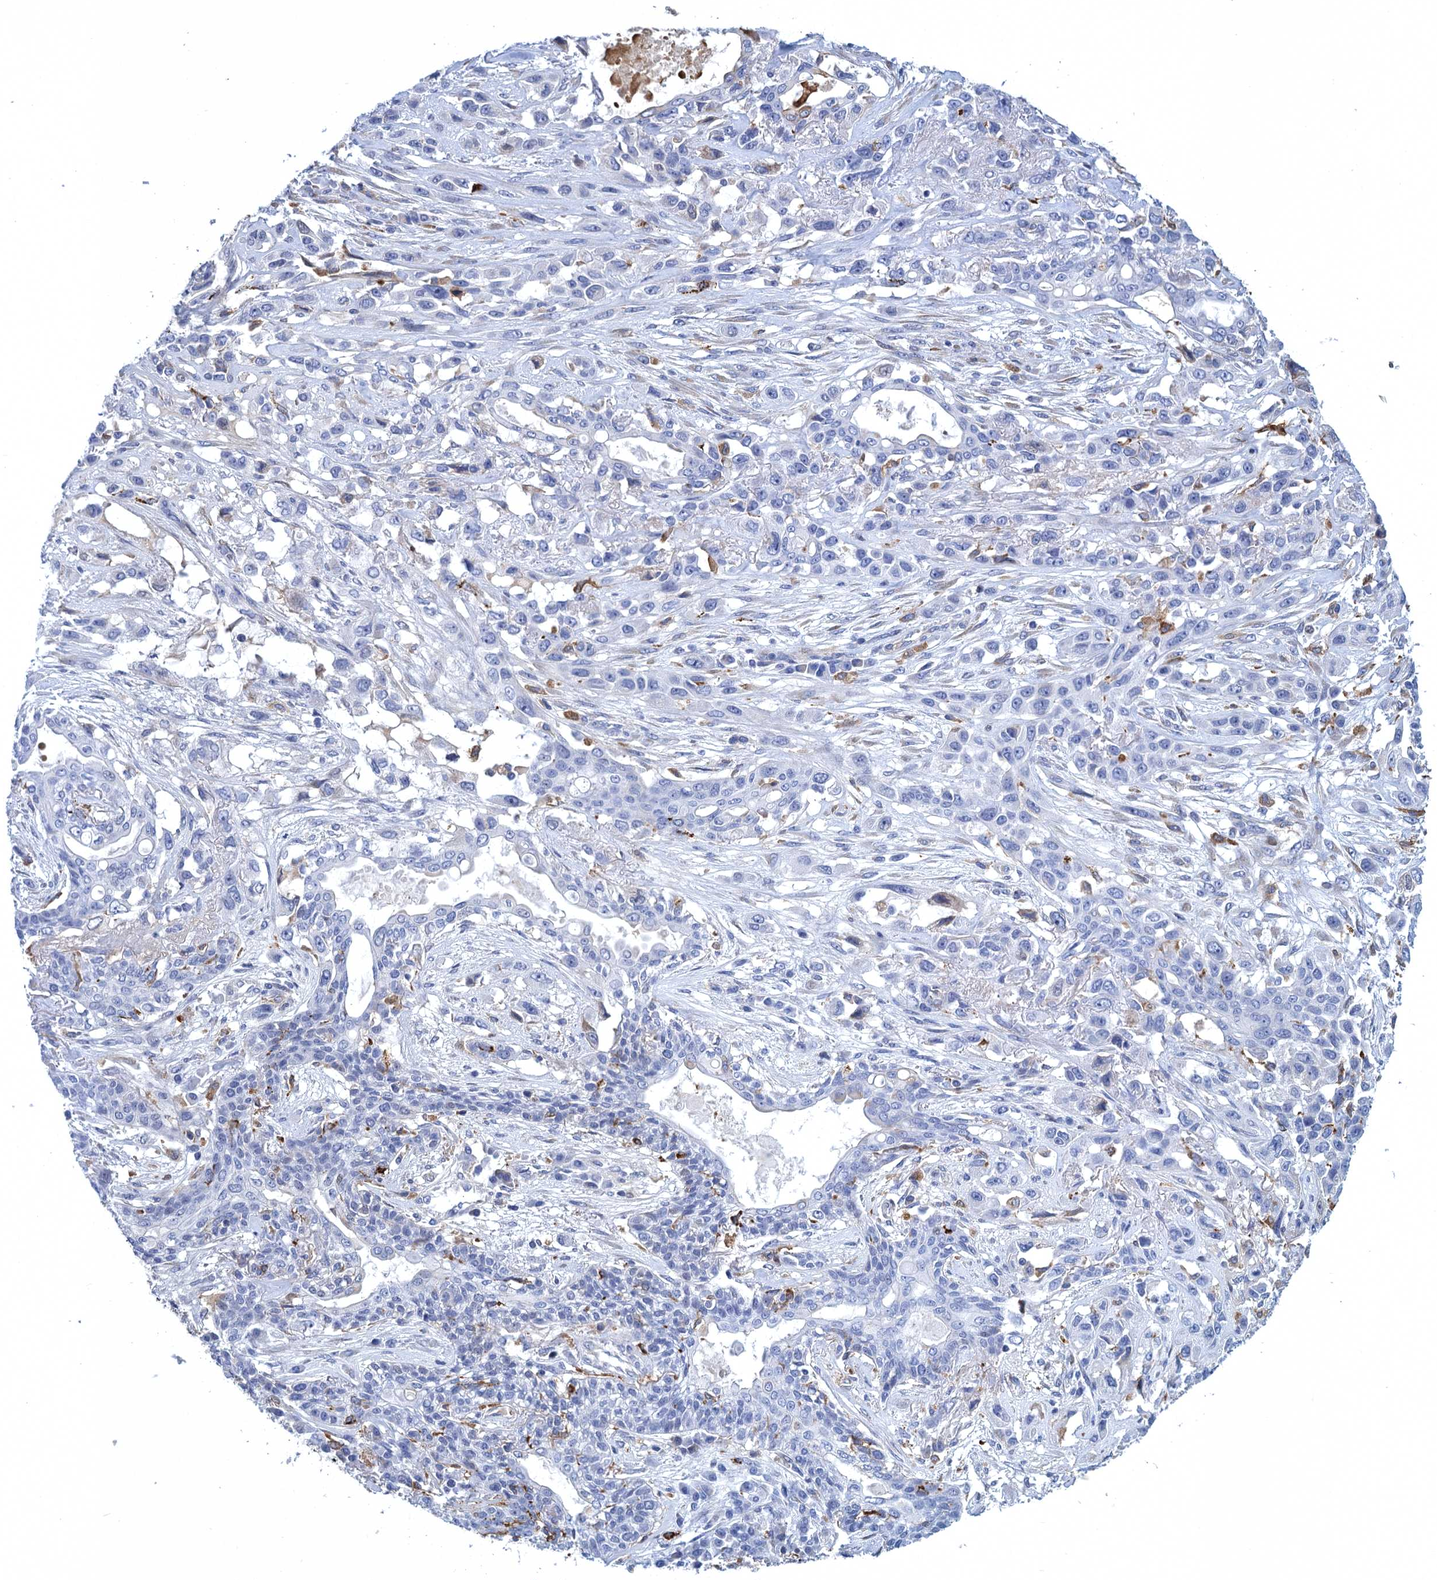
{"staining": {"intensity": "negative", "quantity": "none", "location": "none"}, "tissue": "lung cancer", "cell_type": "Tumor cells", "image_type": "cancer", "snomed": [{"axis": "morphology", "description": "Squamous cell carcinoma, NOS"}, {"axis": "topography", "description": "Lung"}], "caption": "Human squamous cell carcinoma (lung) stained for a protein using IHC shows no expression in tumor cells.", "gene": "DNHD1", "patient": {"sex": "female", "age": 70}}